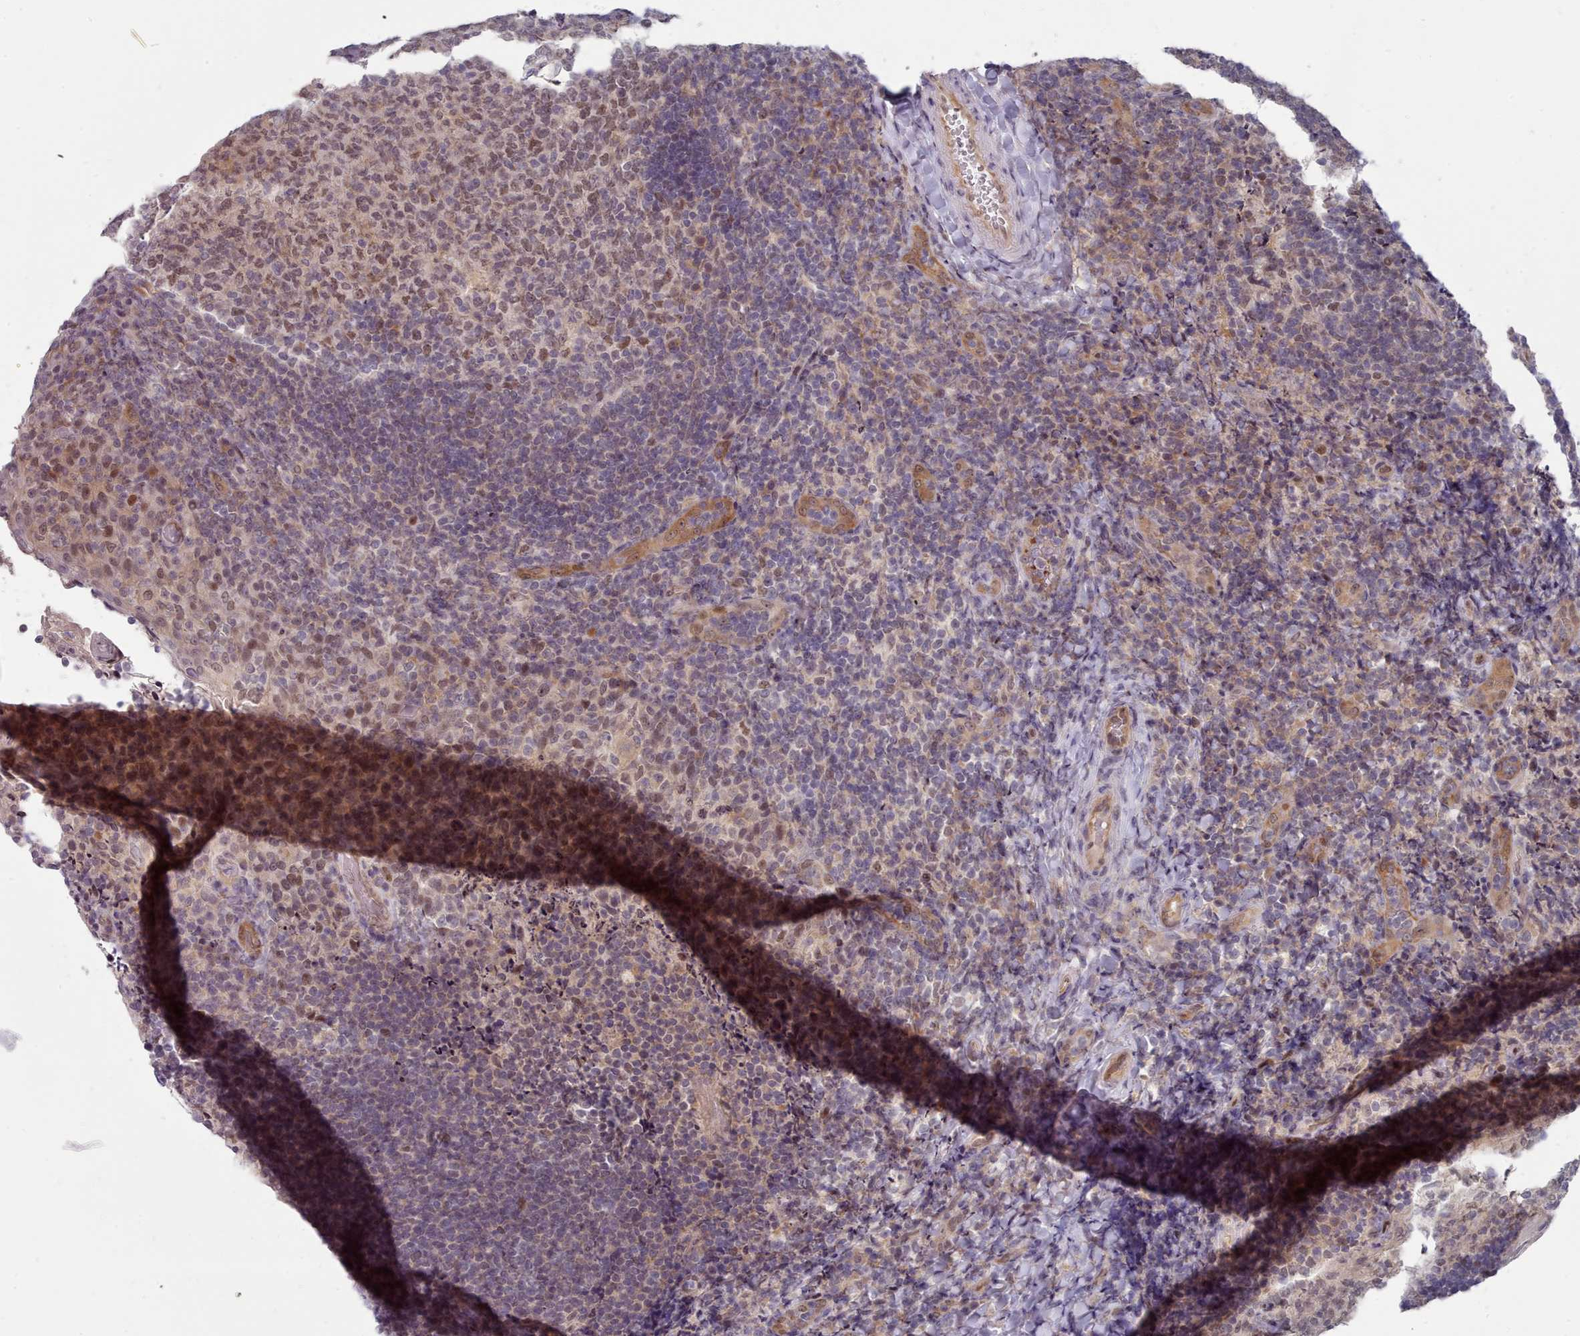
{"staining": {"intensity": "moderate", "quantity": ">75%", "location": "nuclear"}, "tissue": "tonsil", "cell_type": "Germinal center cells", "image_type": "normal", "snomed": [{"axis": "morphology", "description": "Normal tissue, NOS"}, {"axis": "topography", "description": "Tonsil"}], "caption": "The image reveals immunohistochemical staining of unremarkable tonsil. There is moderate nuclear expression is present in about >75% of germinal center cells. (DAB IHC with brightfield microscopy, high magnification).", "gene": "GINS1", "patient": {"sex": "female", "age": 10}}